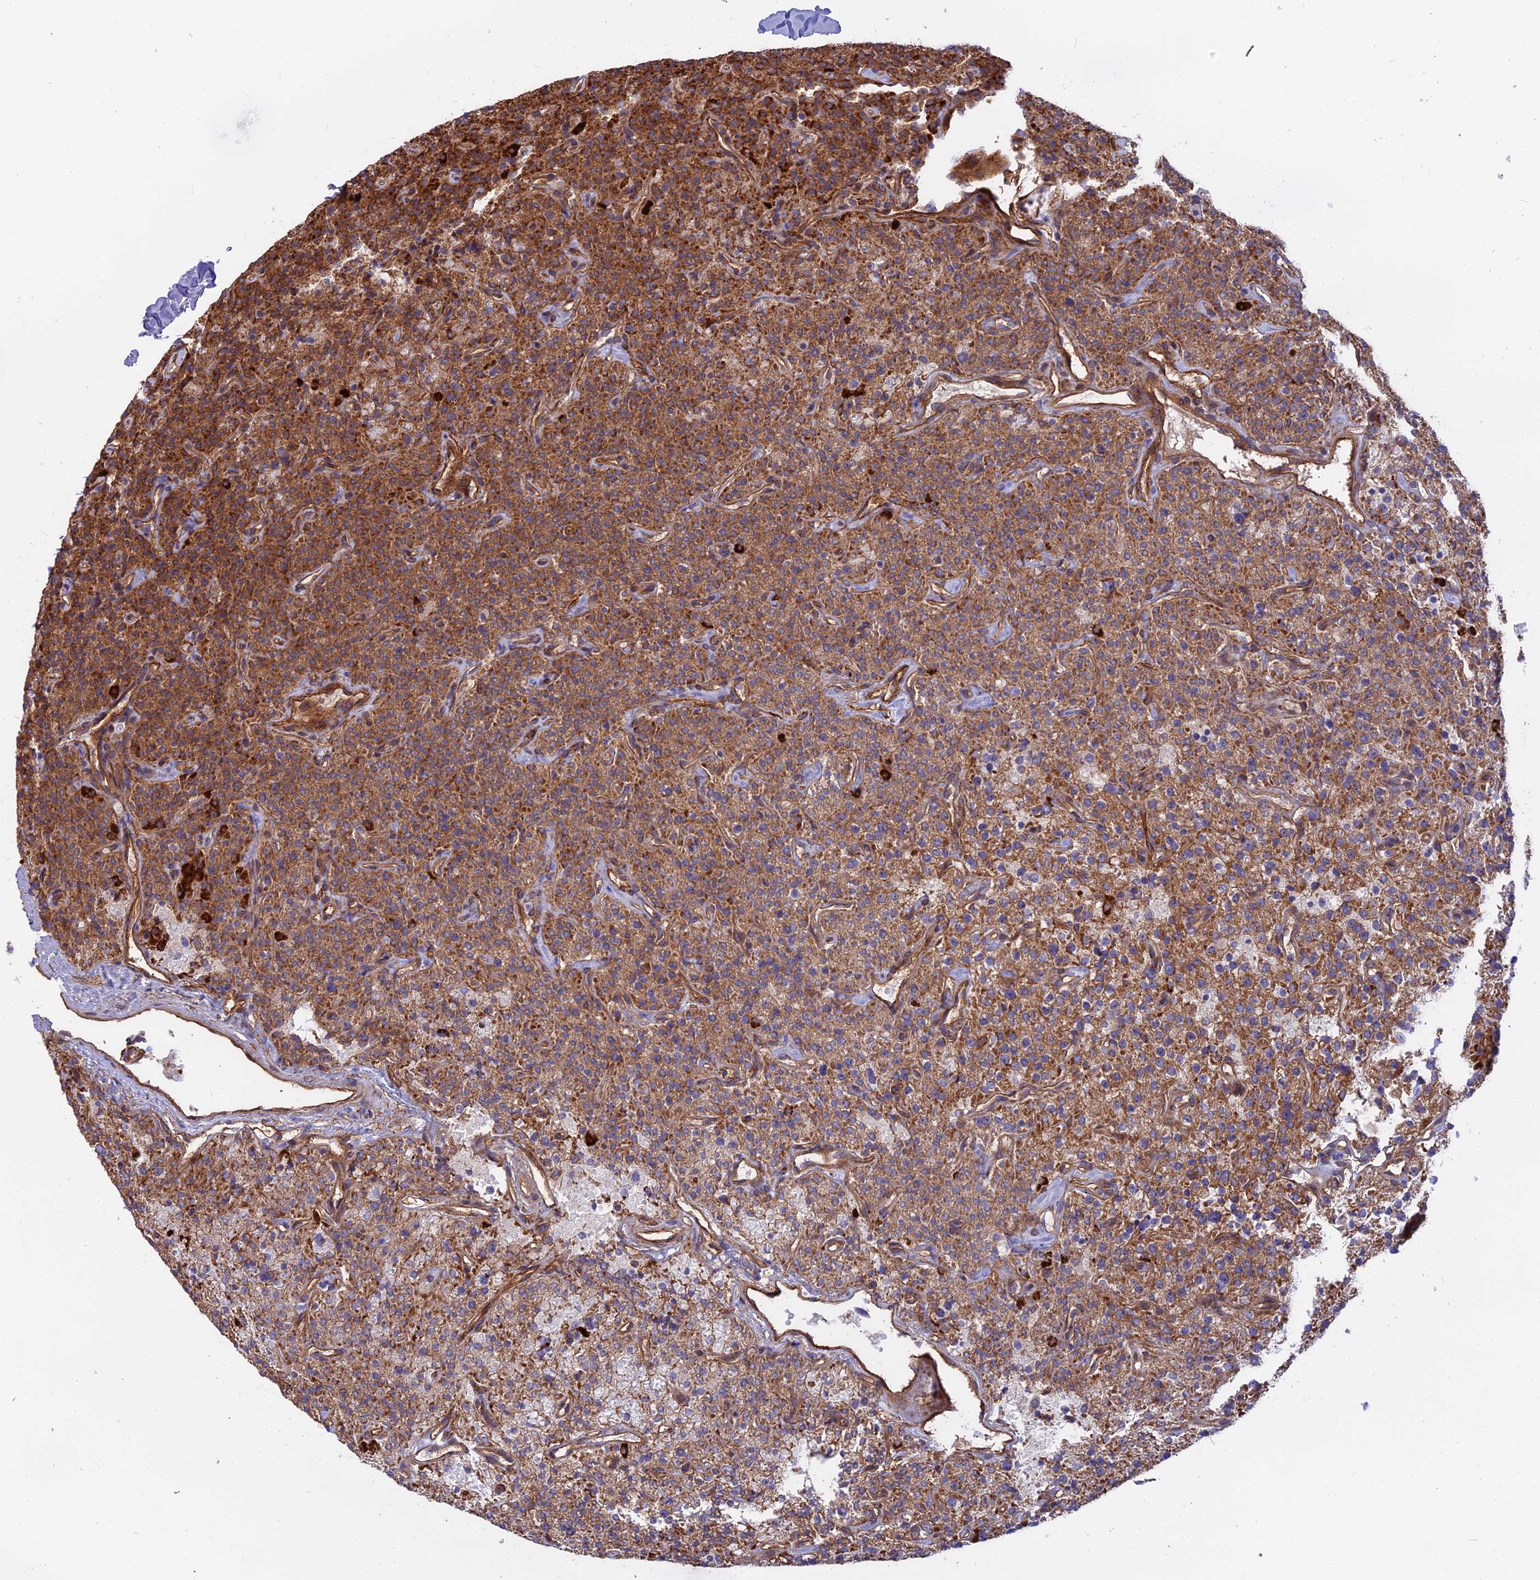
{"staining": {"intensity": "strong", "quantity": ">75%", "location": "cytoplasmic/membranous"}, "tissue": "parathyroid gland", "cell_type": "Glandular cells", "image_type": "normal", "snomed": [{"axis": "morphology", "description": "Normal tissue, NOS"}, {"axis": "topography", "description": "Parathyroid gland"}], "caption": "Immunohistochemistry image of unremarkable human parathyroid gland stained for a protein (brown), which exhibits high levels of strong cytoplasmic/membranous staining in about >75% of glandular cells.", "gene": "CNBD2", "patient": {"sex": "male", "age": 46}}